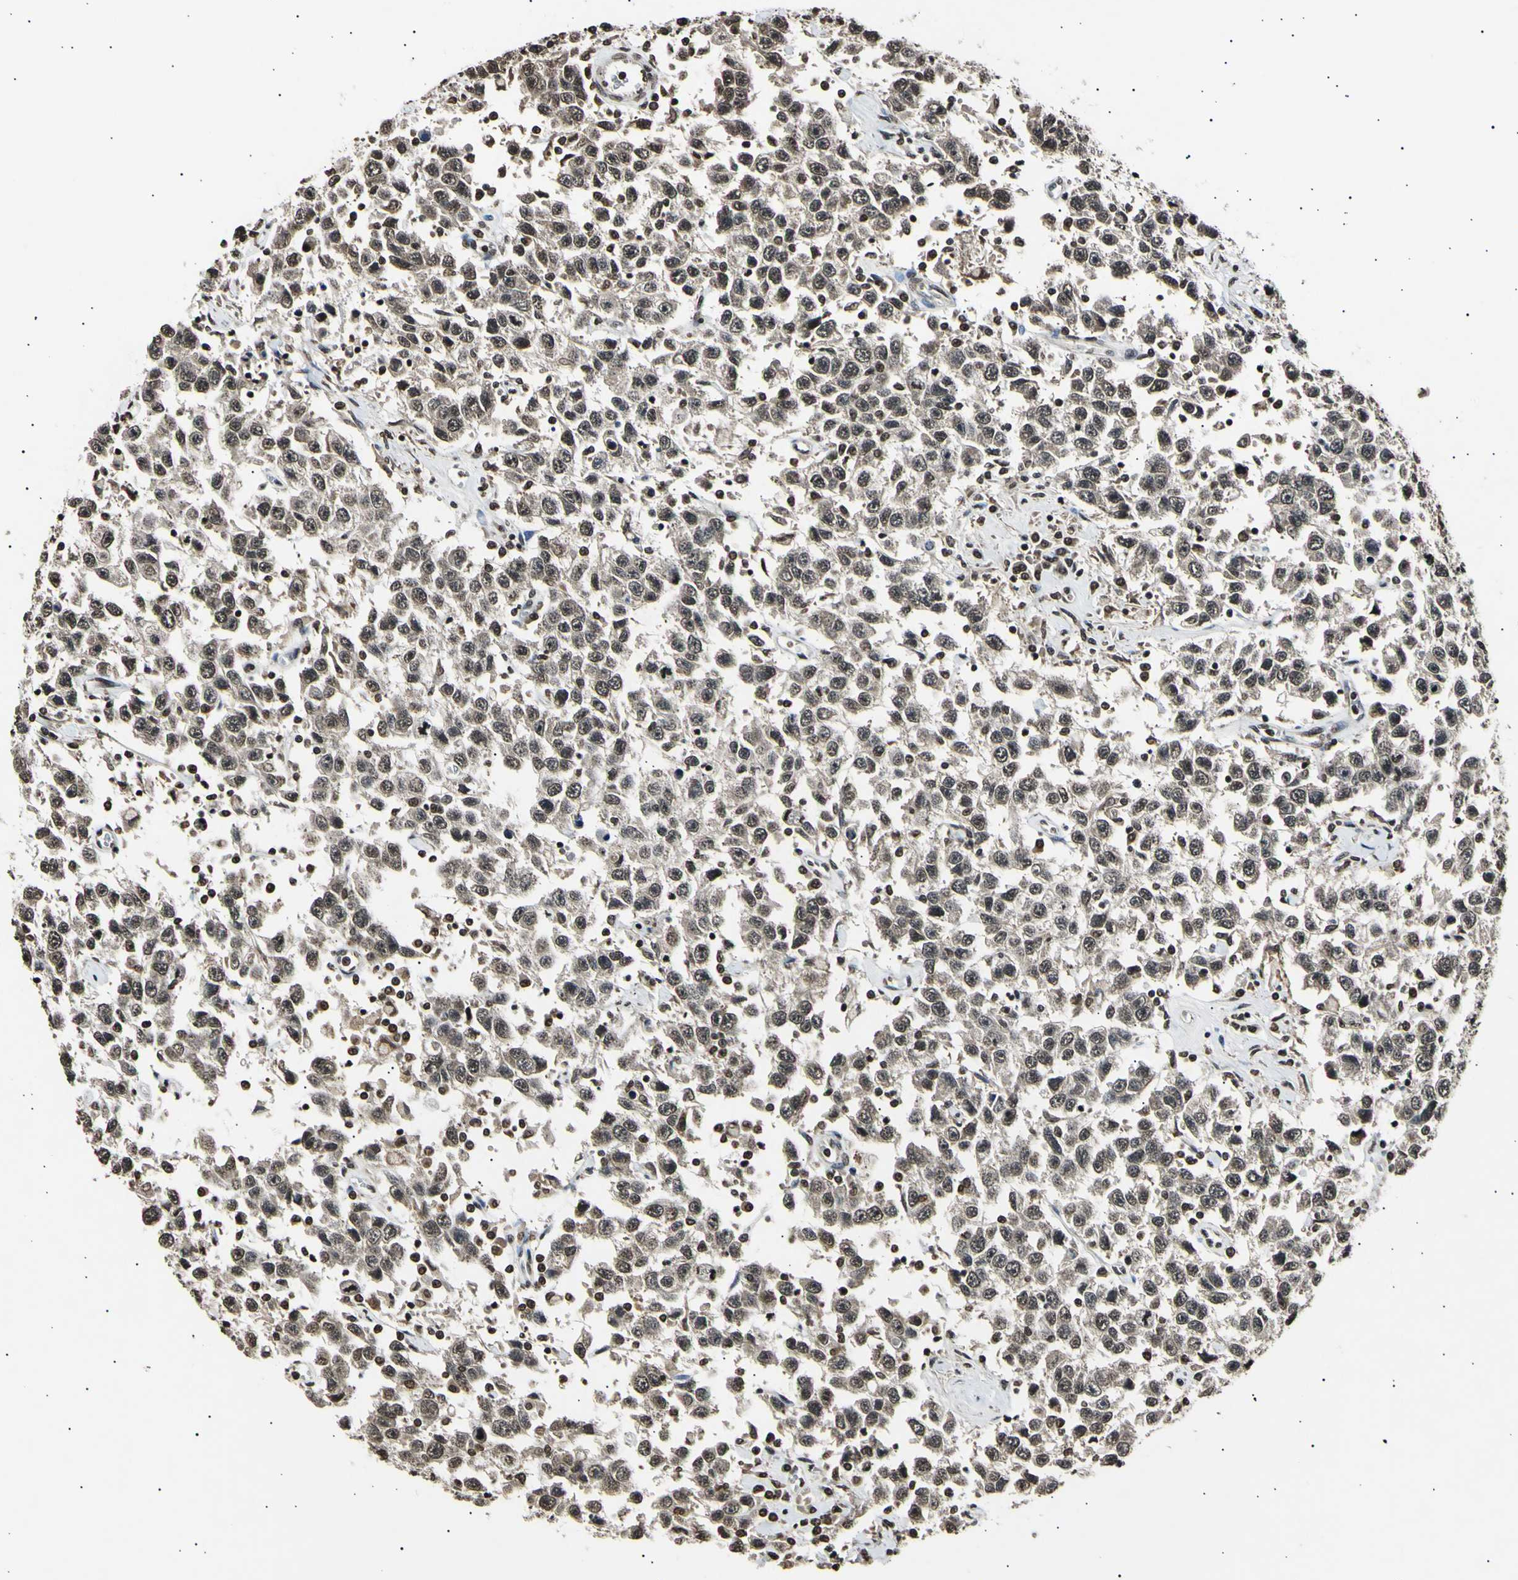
{"staining": {"intensity": "moderate", "quantity": ">75%", "location": "cytoplasmic/membranous,nuclear"}, "tissue": "testis cancer", "cell_type": "Tumor cells", "image_type": "cancer", "snomed": [{"axis": "morphology", "description": "Seminoma, NOS"}, {"axis": "topography", "description": "Testis"}], "caption": "IHC histopathology image of neoplastic tissue: human seminoma (testis) stained using IHC reveals medium levels of moderate protein expression localized specifically in the cytoplasmic/membranous and nuclear of tumor cells, appearing as a cytoplasmic/membranous and nuclear brown color.", "gene": "ANAPC7", "patient": {"sex": "male", "age": 41}}